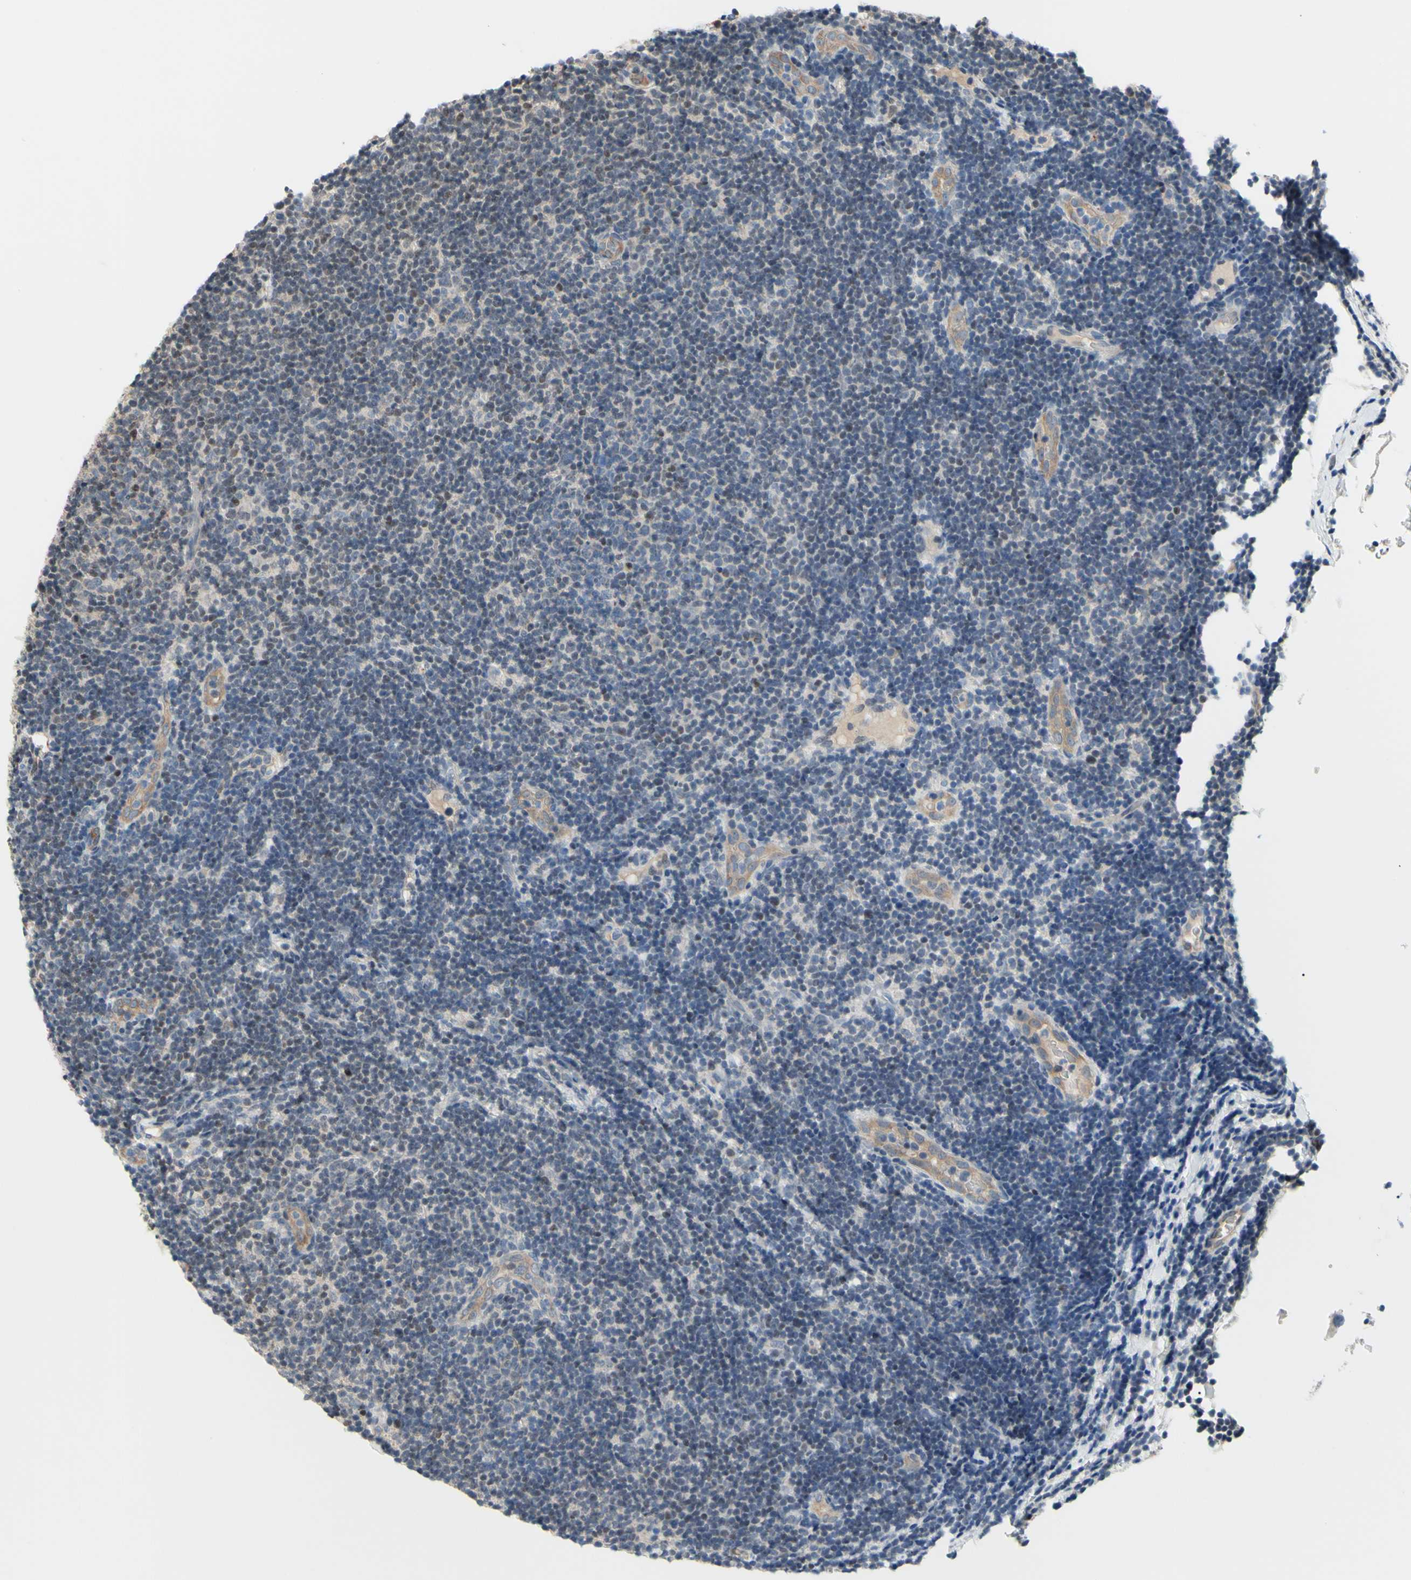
{"staining": {"intensity": "negative", "quantity": "none", "location": "none"}, "tissue": "lymphoma", "cell_type": "Tumor cells", "image_type": "cancer", "snomed": [{"axis": "morphology", "description": "Malignant lymphoma, non-Hodgkin's type, Low grade"}, {"axis": "topography", "description": "Lymph node"}], "caption": "IHC micrograph of neoplastic tissue: malignant lymphoma, non-Hodgkin's type (low-grade) stained with DAB (3,3'-diaminobenzidine) displays no significant protein staining in tumor cells.", "gene": "SP4", "patient": {"sex": "male", "age": 83}}